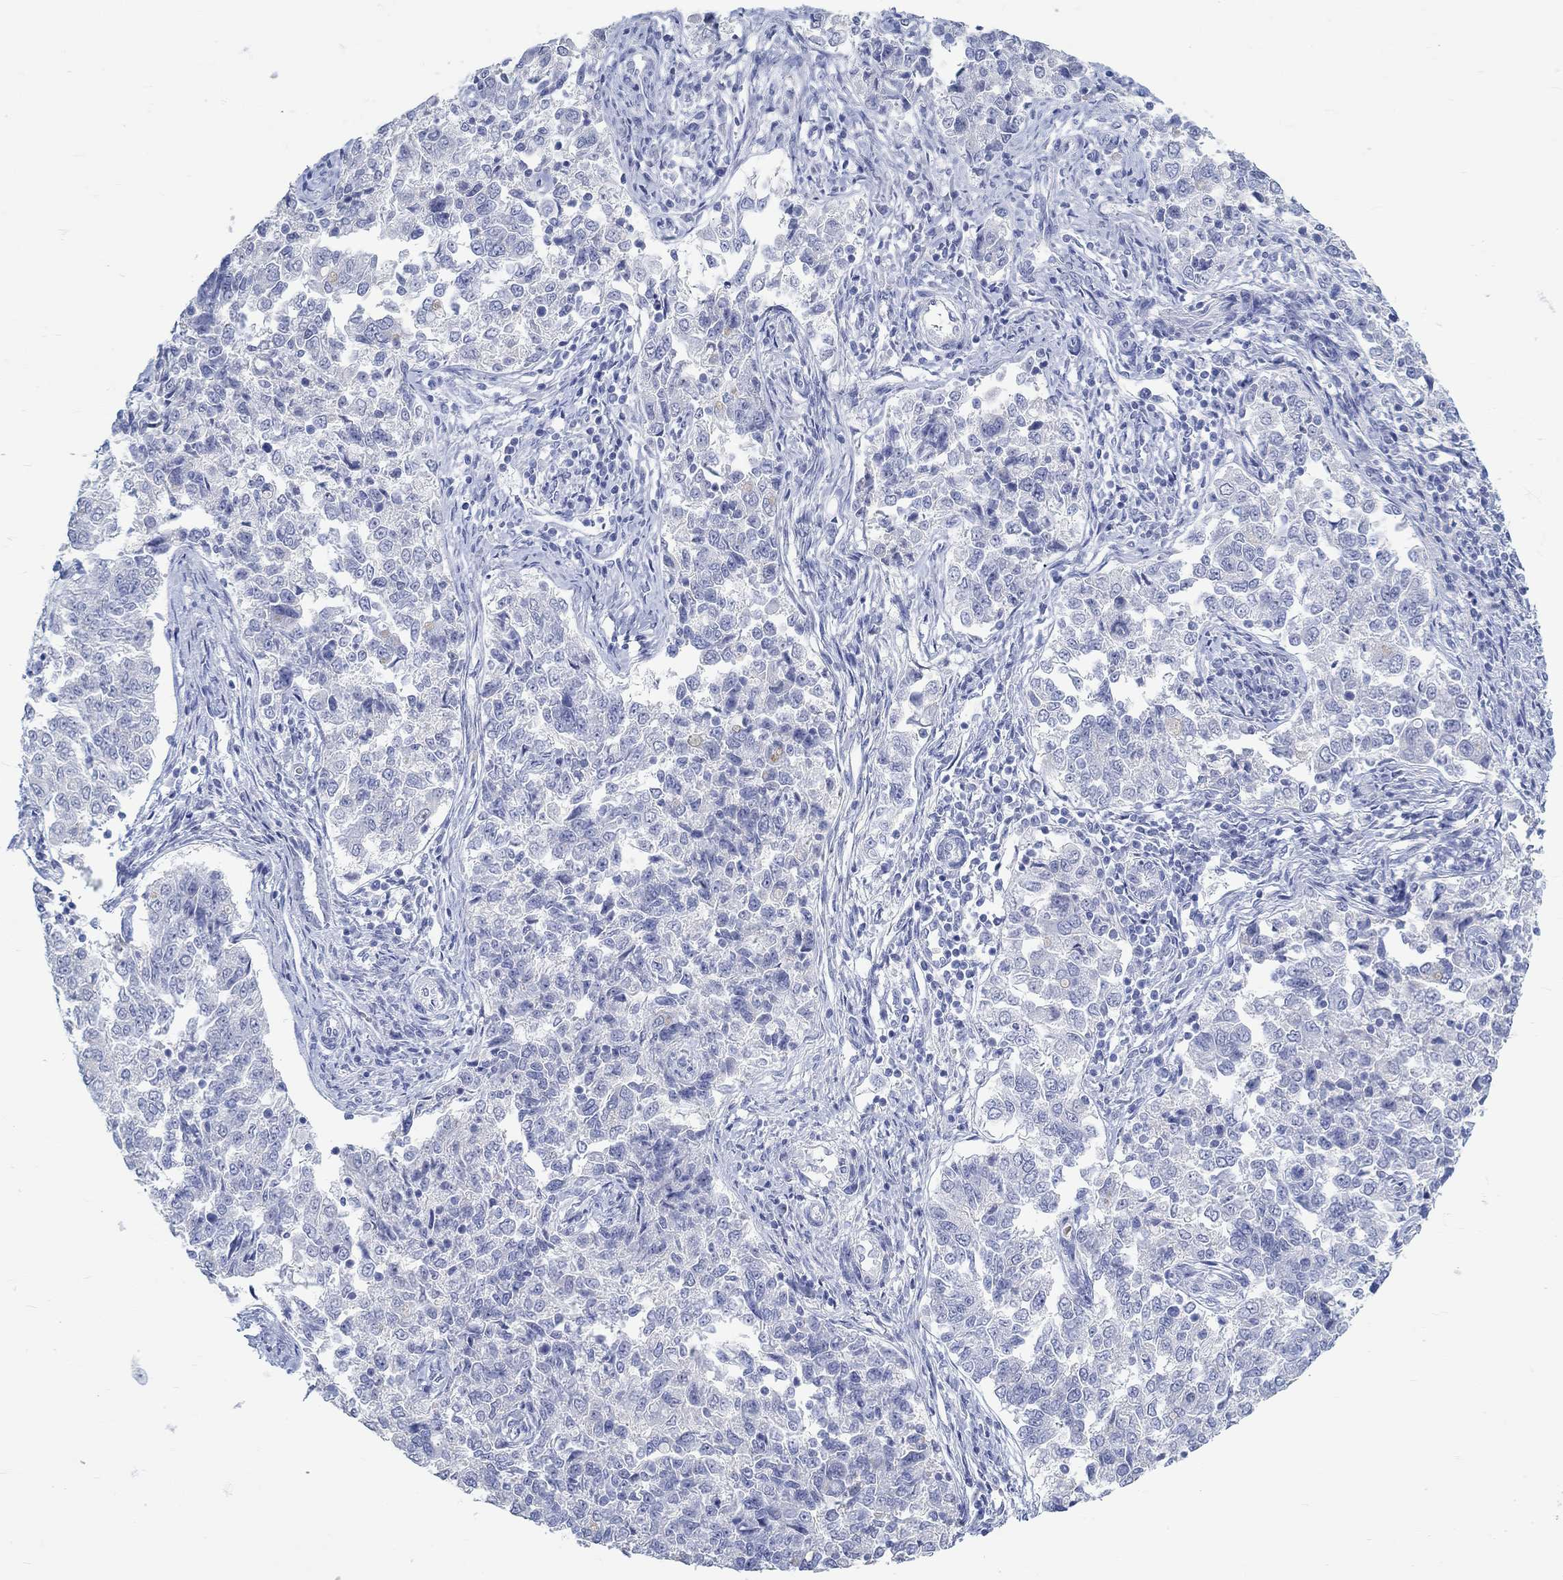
{"staining": {"intensity": "negative", "quantity": "none", "location": "none"}, "tissue": "endometrial cancer", "cell_type": "Tumor cells", "image_type": "cancer", "snomed": [{"axis": "morphology", "description": "Adenocarcinoma, NOS"}, {"axis": "topography", "description": "Endometrium"}], "caption": "Tumor cells show no significant protein positivity in adenocarcinoma (endometrial).", "gene": "GRIA3", "patient": {"sex": "female", "age": 43}}